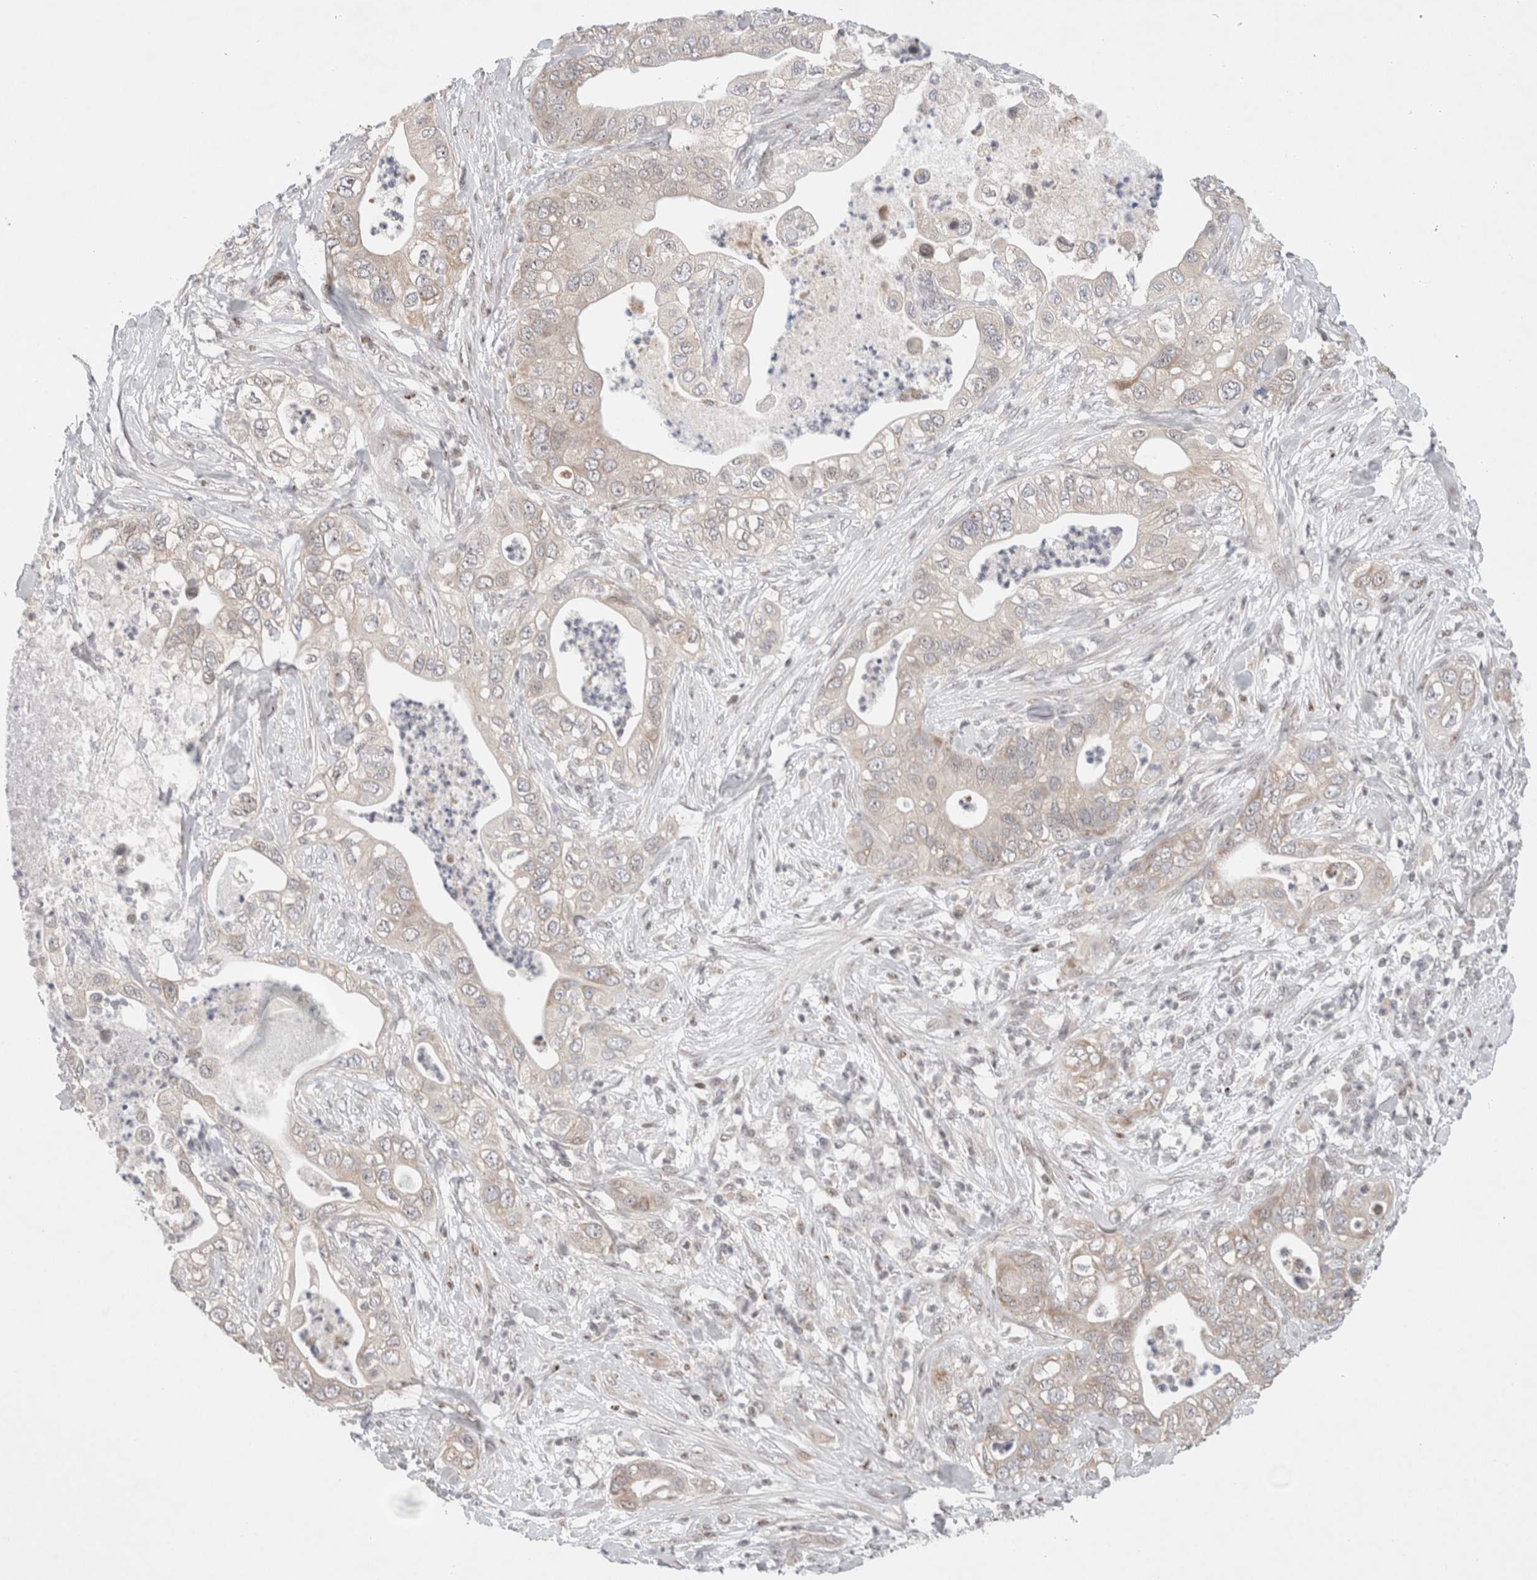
{"staining": {"intensity": "weak", "quantity": "<25%", "location": "cytoplasmic/membranous"}, "tissue": "pancreatic cancer", "cell_type": "Tumor cells", "image_type": "cancer", "snomed": [{"axis": "morphology", "description": "Adenocarcinoma, NOS"}, {"axis": "topography", "description": "Pancreas"}], "caption": "Photomicrograph shows no significant protein staining in tumor cells of pancreatic adenocarcinoma.", "gene": "ERI3", "patient": {"sex": "female", "age": 78}}